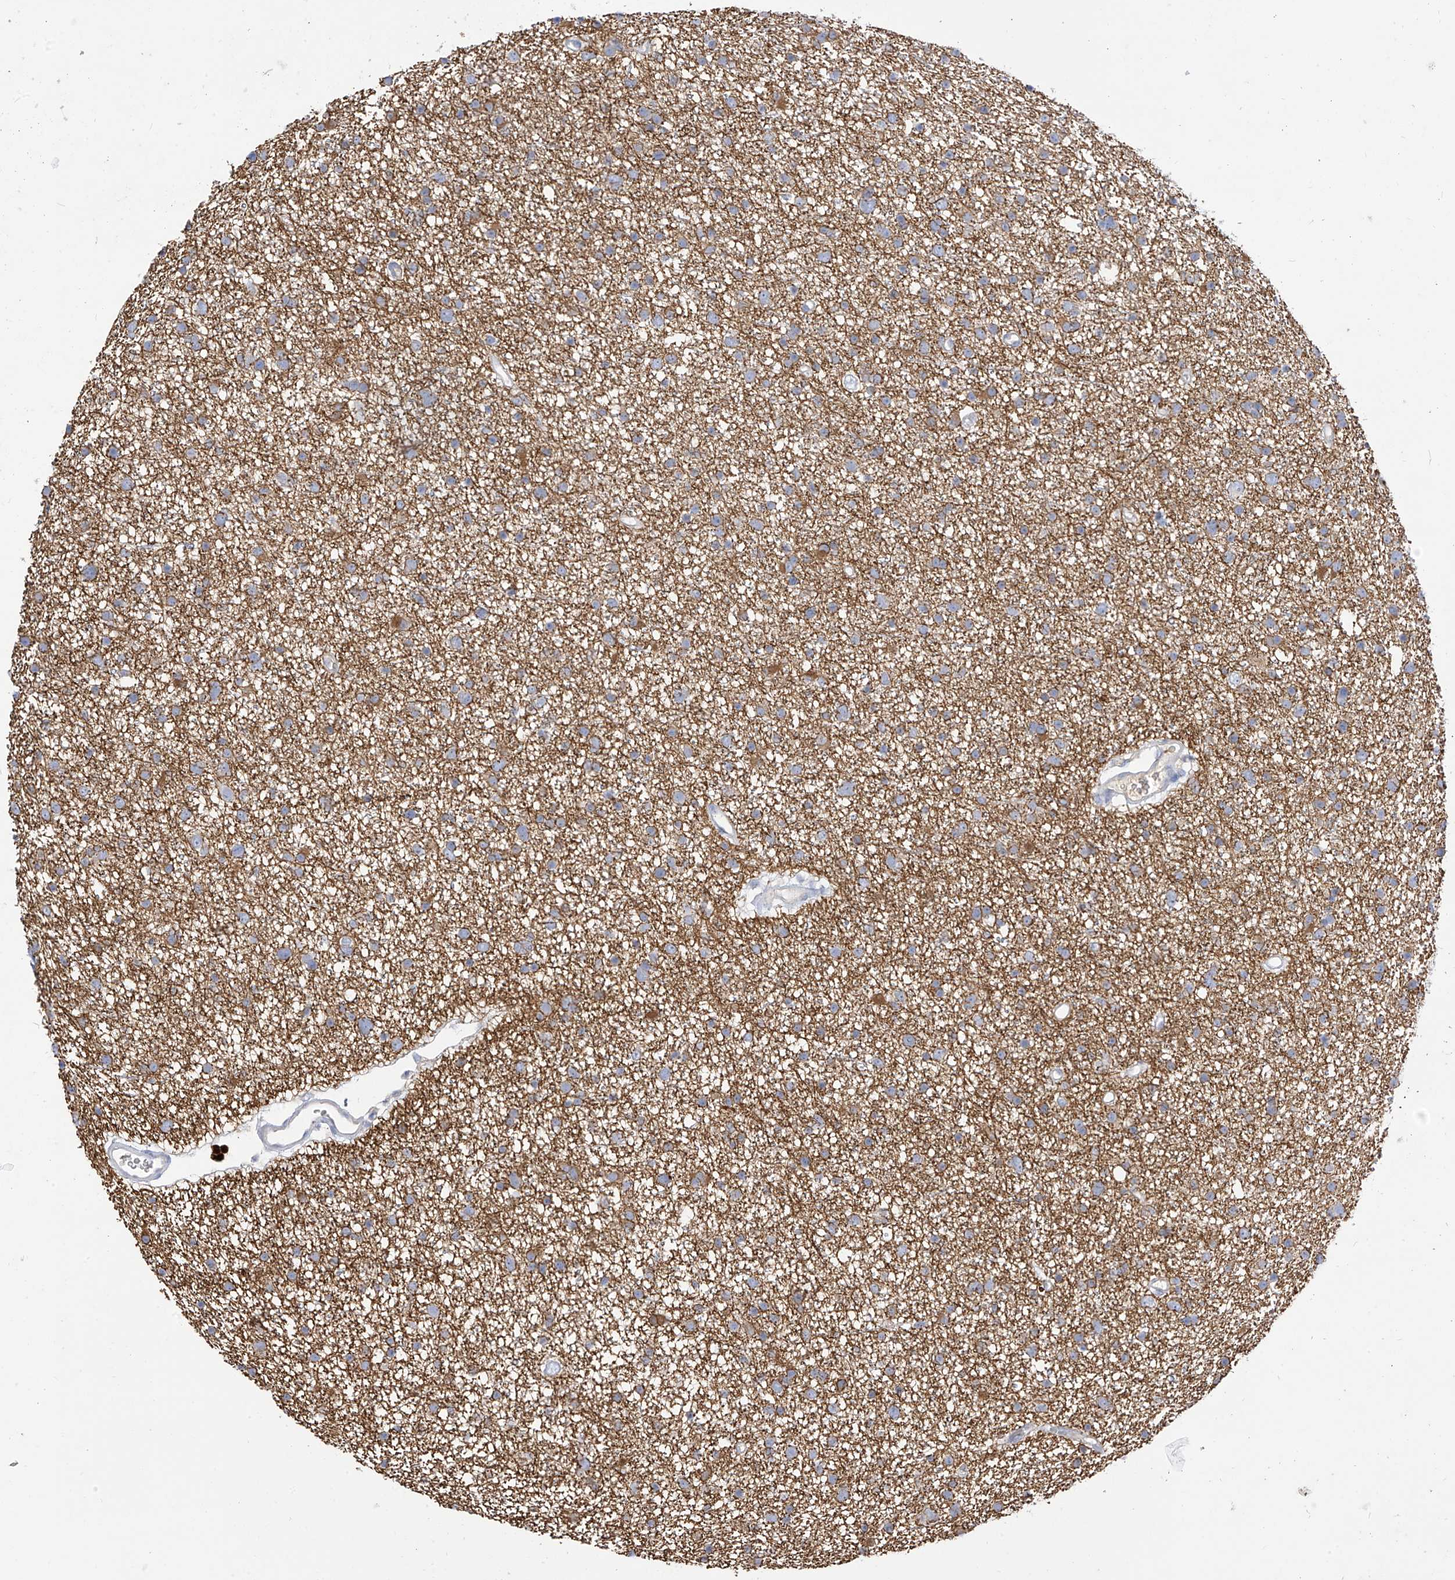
{"staining": {"intensity": "moderate", "quantity": ">75%", "location": "cytoplasmic/membranous"}, "tissue": "glioma", "cell_type": "Tumor cells", "image_type": "cancer", "snomed": [{"axis": "morphology", "description": "Glioma, malignant, Low grade"}, {"axis": "topography", "description": "Cerebral cortex"}], "caption": "Approximately >75% of tumor cells in human glioma demonstrate moderate cytoplasmic/membranous protein positivity as visualized by brown immunohistochemical staining.", "gene": "RASA2", "patient": {"sex": "female", "age": 39}}